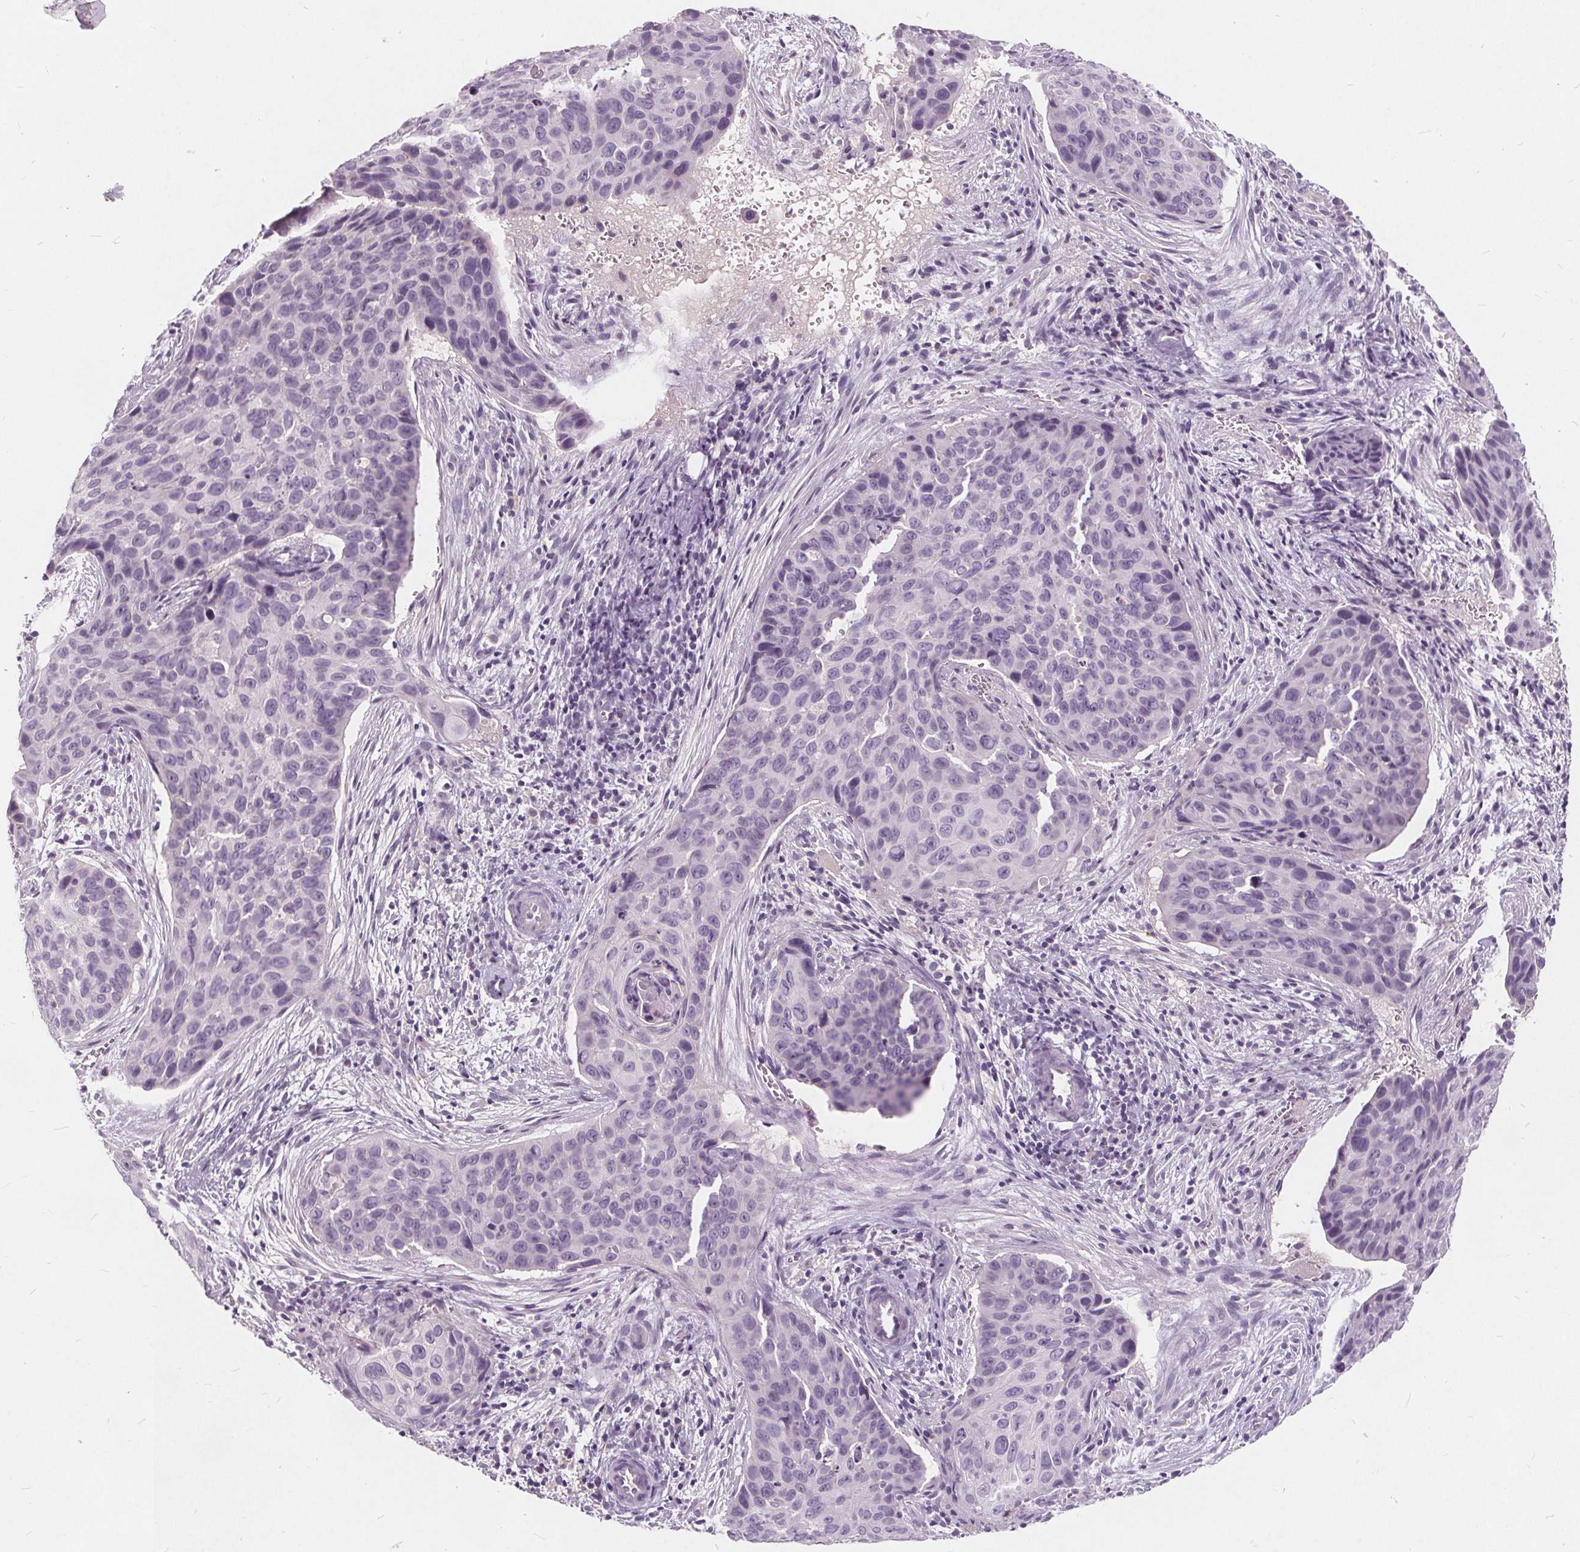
{"staining": {"intensity": "negative", "quantity": "none", "location": "none"}, "tissue": "cervical cancer", "cell_type": "Tumor cells", "image_type": "cancer", "snomed": [{"axis": "morphology", "description": "Squamous cell carcinoma, NOS"}, {"axis": "topography", "description": "Cervix"}], "caption": "This photomicrograph is of cervical cancer stained with immunohistochemistry to label a protein in brown with the nuclei are counter-stained blue. There is no expression in tumor cells.", "gene": "PLA2G2E", "patient": {"sex": "female", "age": 35}}